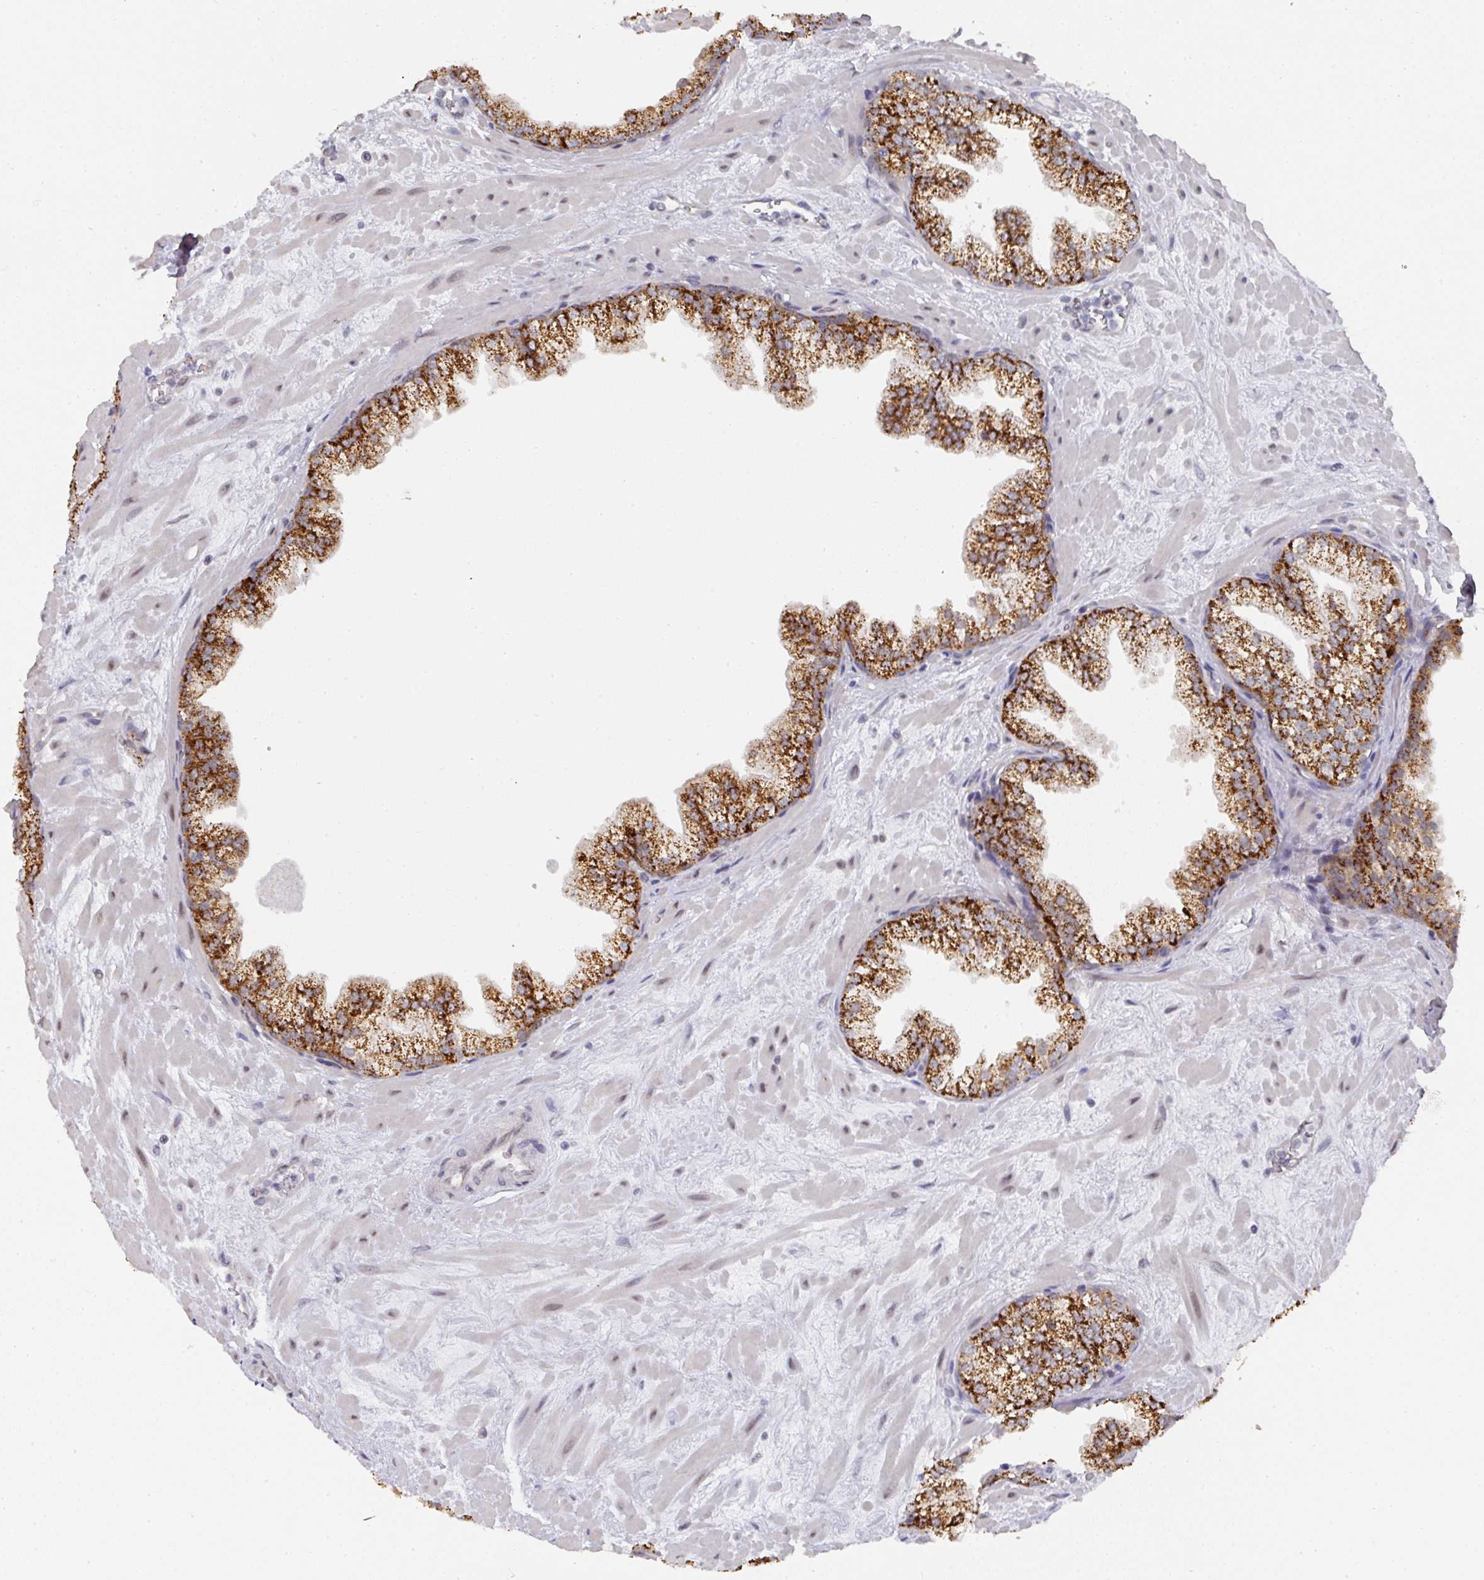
{"staining": {"intensity": "strong", "quantity": ">75%", "location": "cytoplasmic/membranous"}, "tissue": "prostate", "cell_type": "Glandular cells", "image_type": "normal", "snomed": [{"axis": "morphology", "description": "Normal tissue, NOS"}, {"axis": "topography", "description": "Prostate"}, {"axis": "topography", "description": "Peripheral nerve tissue"}], "caption": "IHC photomicrograph of unremarkable prostate: human prostate stained using immunohistochemistry (IHC) demonstrates high levels of strong protein expression localized specifically in the cytoplasmic/membranous of glandular cells, appearing as a cytoplasmic/membranous brown color.", "gene": "C18orf25", "patient": {"sex": "male", "age": 61}}